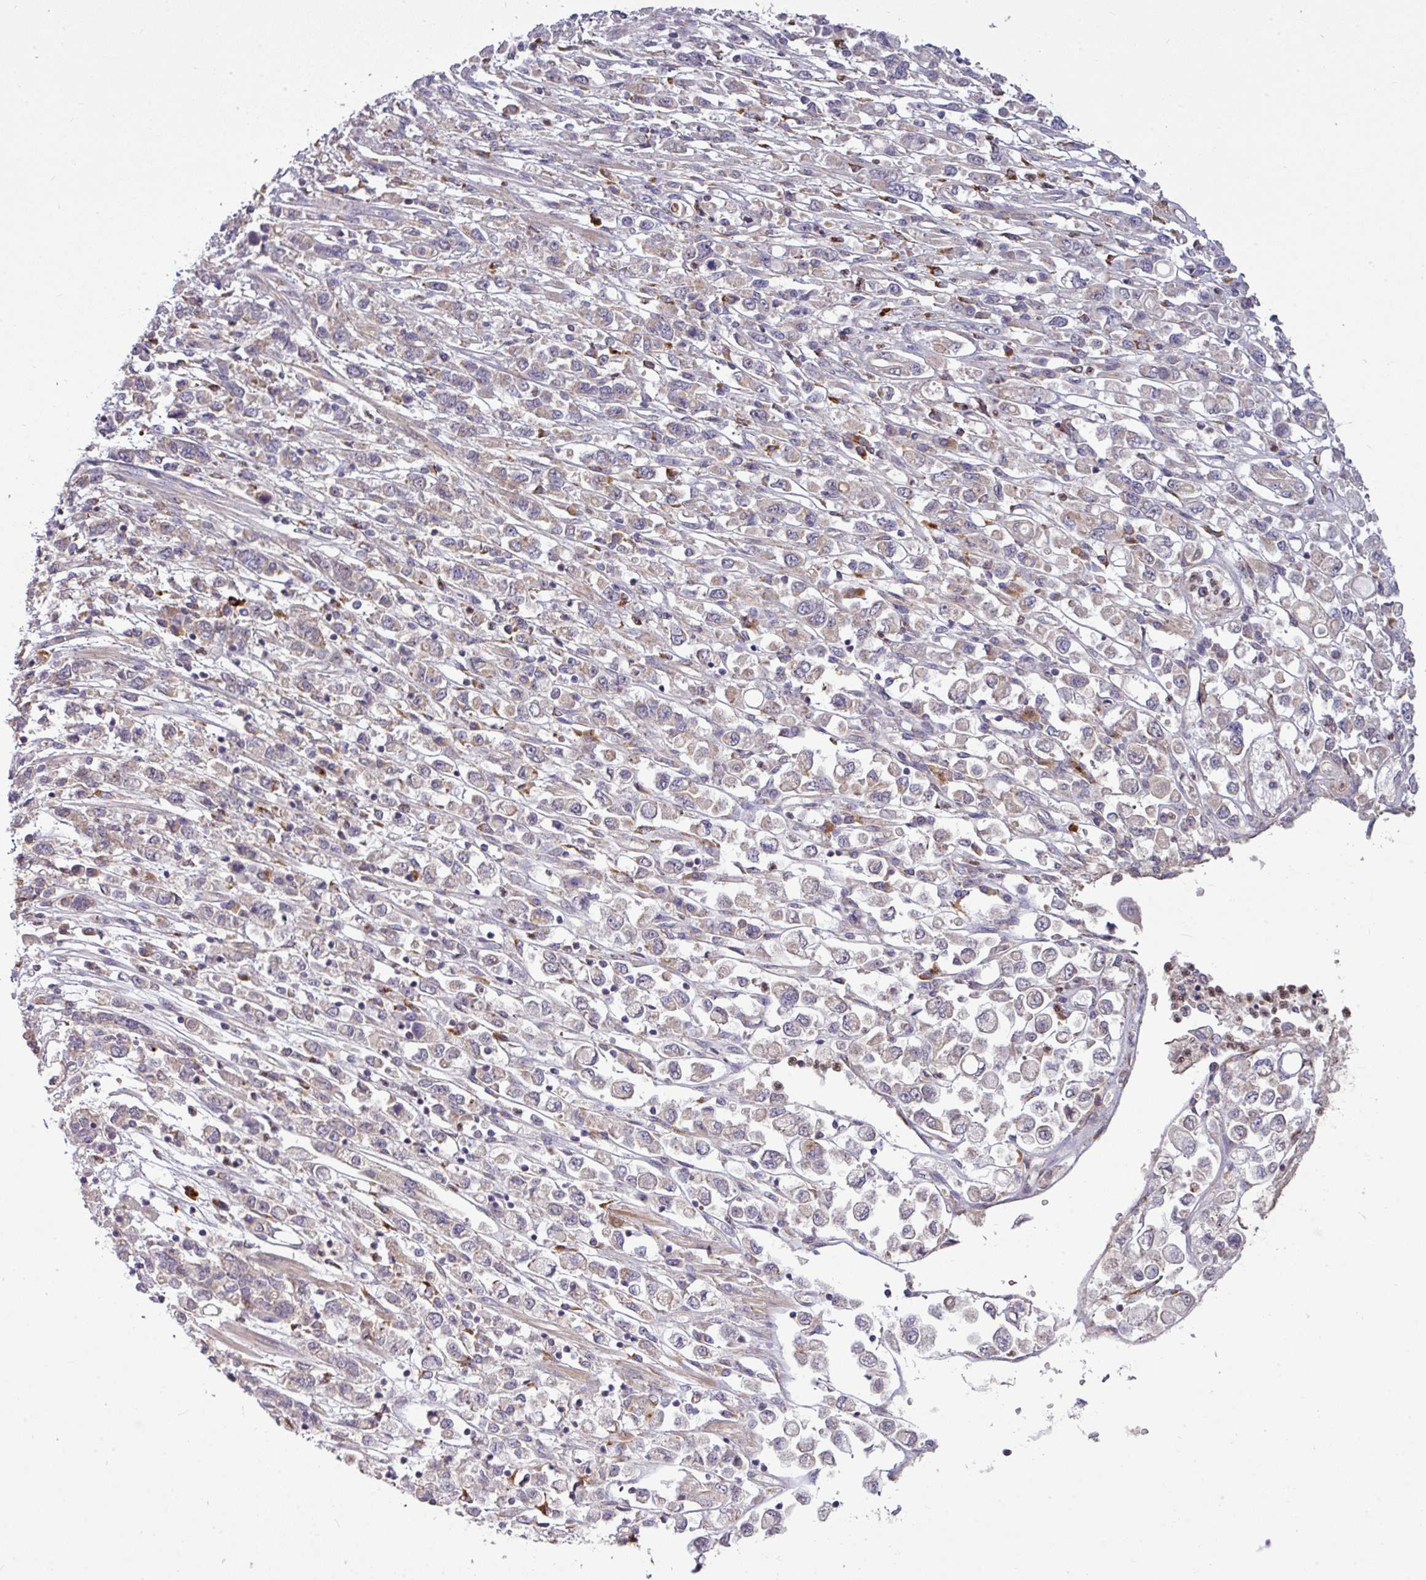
{"staining": {"intensity": "negative", "quantity": "none", "location": "none"}, "tissue": "stomach cancer", "cell_type": "Tumor cells", "image_type": "cancer", "snomed": [{"axis": "morphology", "description": "Adenocarcinoma, NOS"}, {"axis": "topography", "description": "Stomach"}], "caption": "The histopathology image displays no significant staining in tumor cells of stomach adenocarcinoma.", "gene": "PAPLN", "patient": {"sex": "female", "age": 76}}